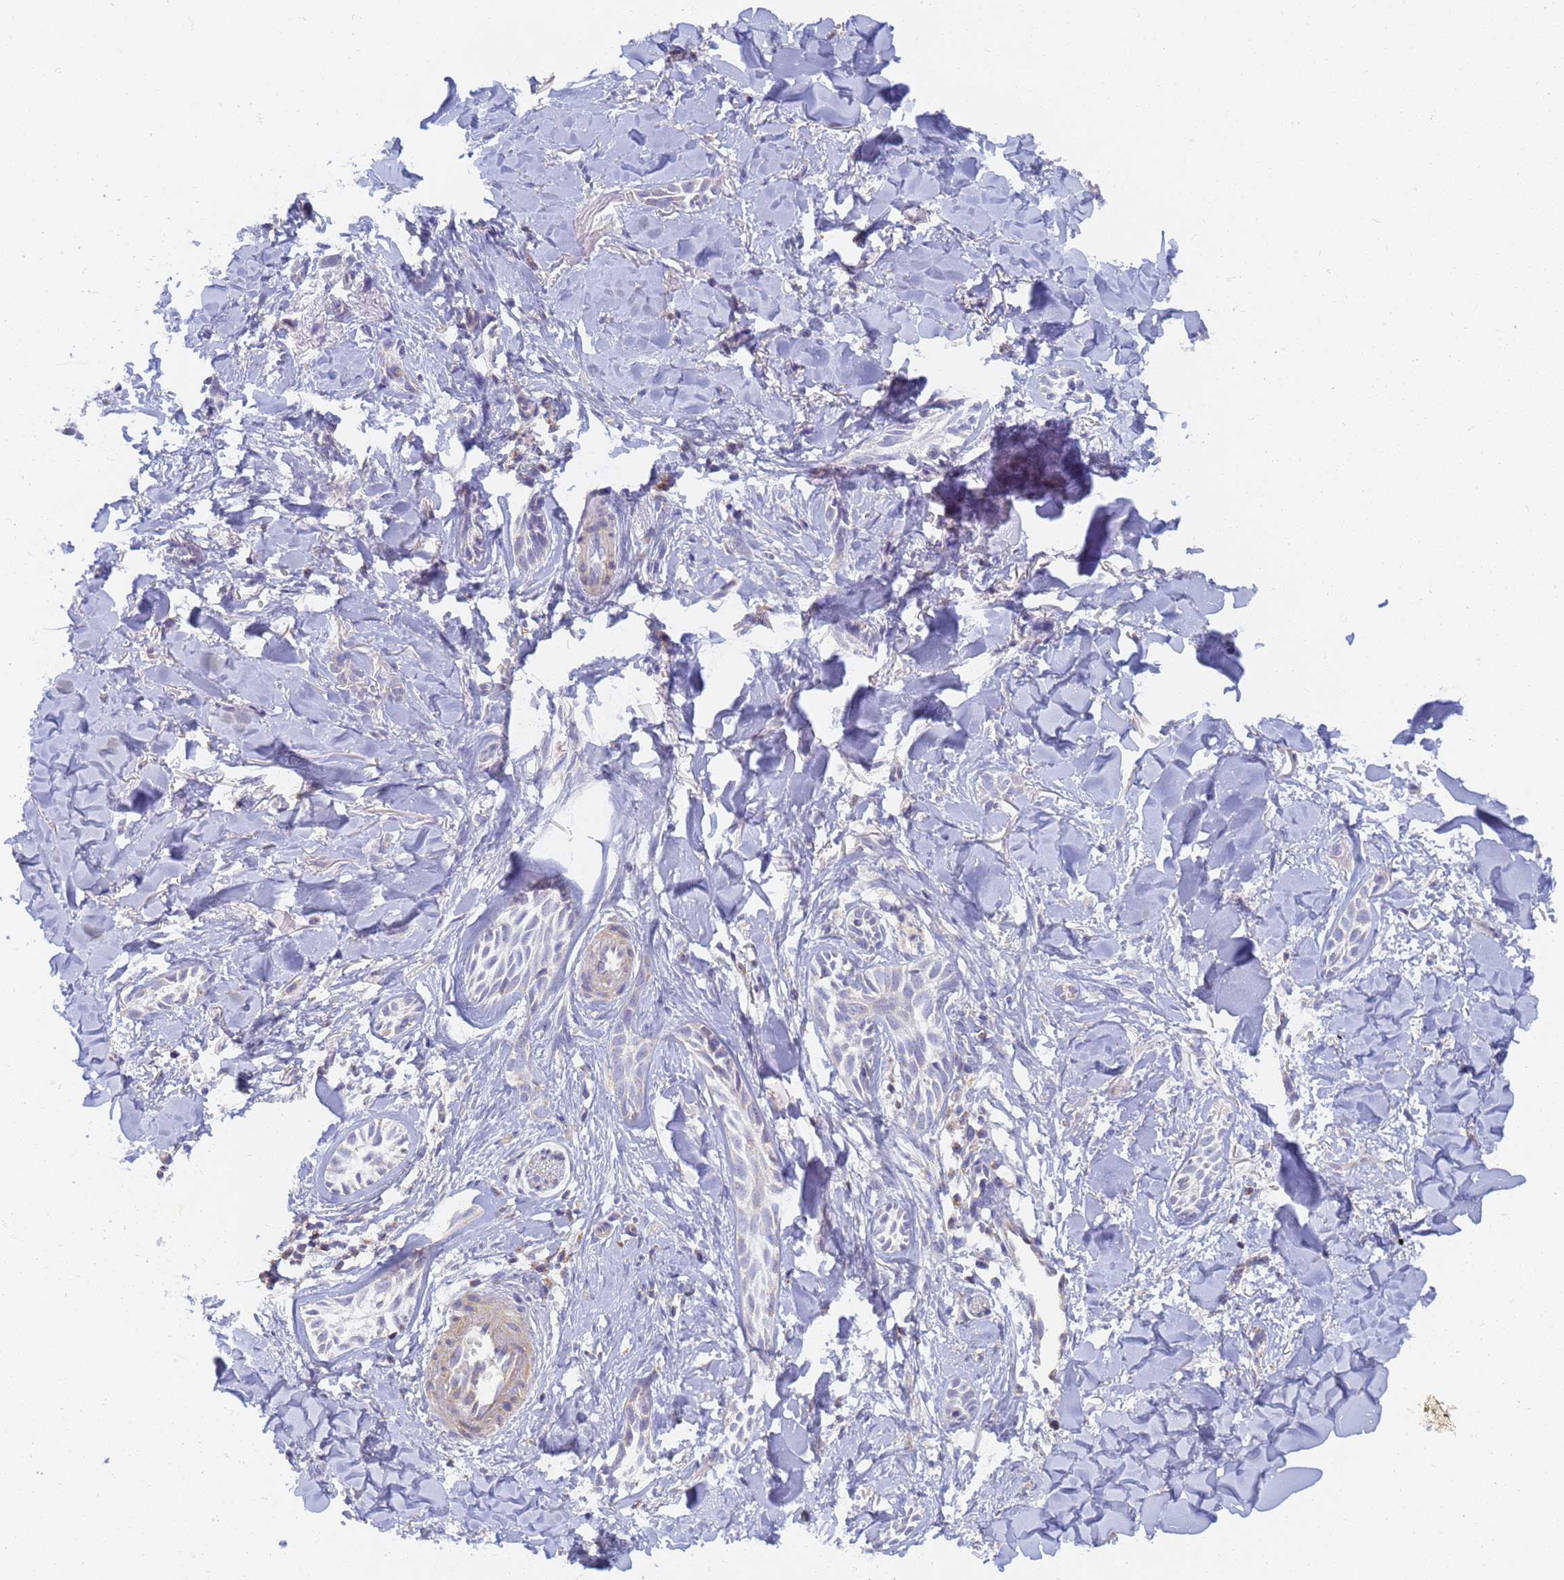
{"staining": {"intensity": "negative", "quantity": "none", "location": "none"}, "tissue": "skin cancer", "cell_type": "Tumor cells", "image_type": "cancer", "snomed": [{"axis": "morphology", "description": "Basal cell carcinoma"}, {"axis": "topography", "description": "Skin"}], "caption": "IHC of skin cancer (basal cell carcinoma) exhibits no expression in tumor cells.", "gene": "UTP23", "patient": {"sex": "female", "age": 59}}